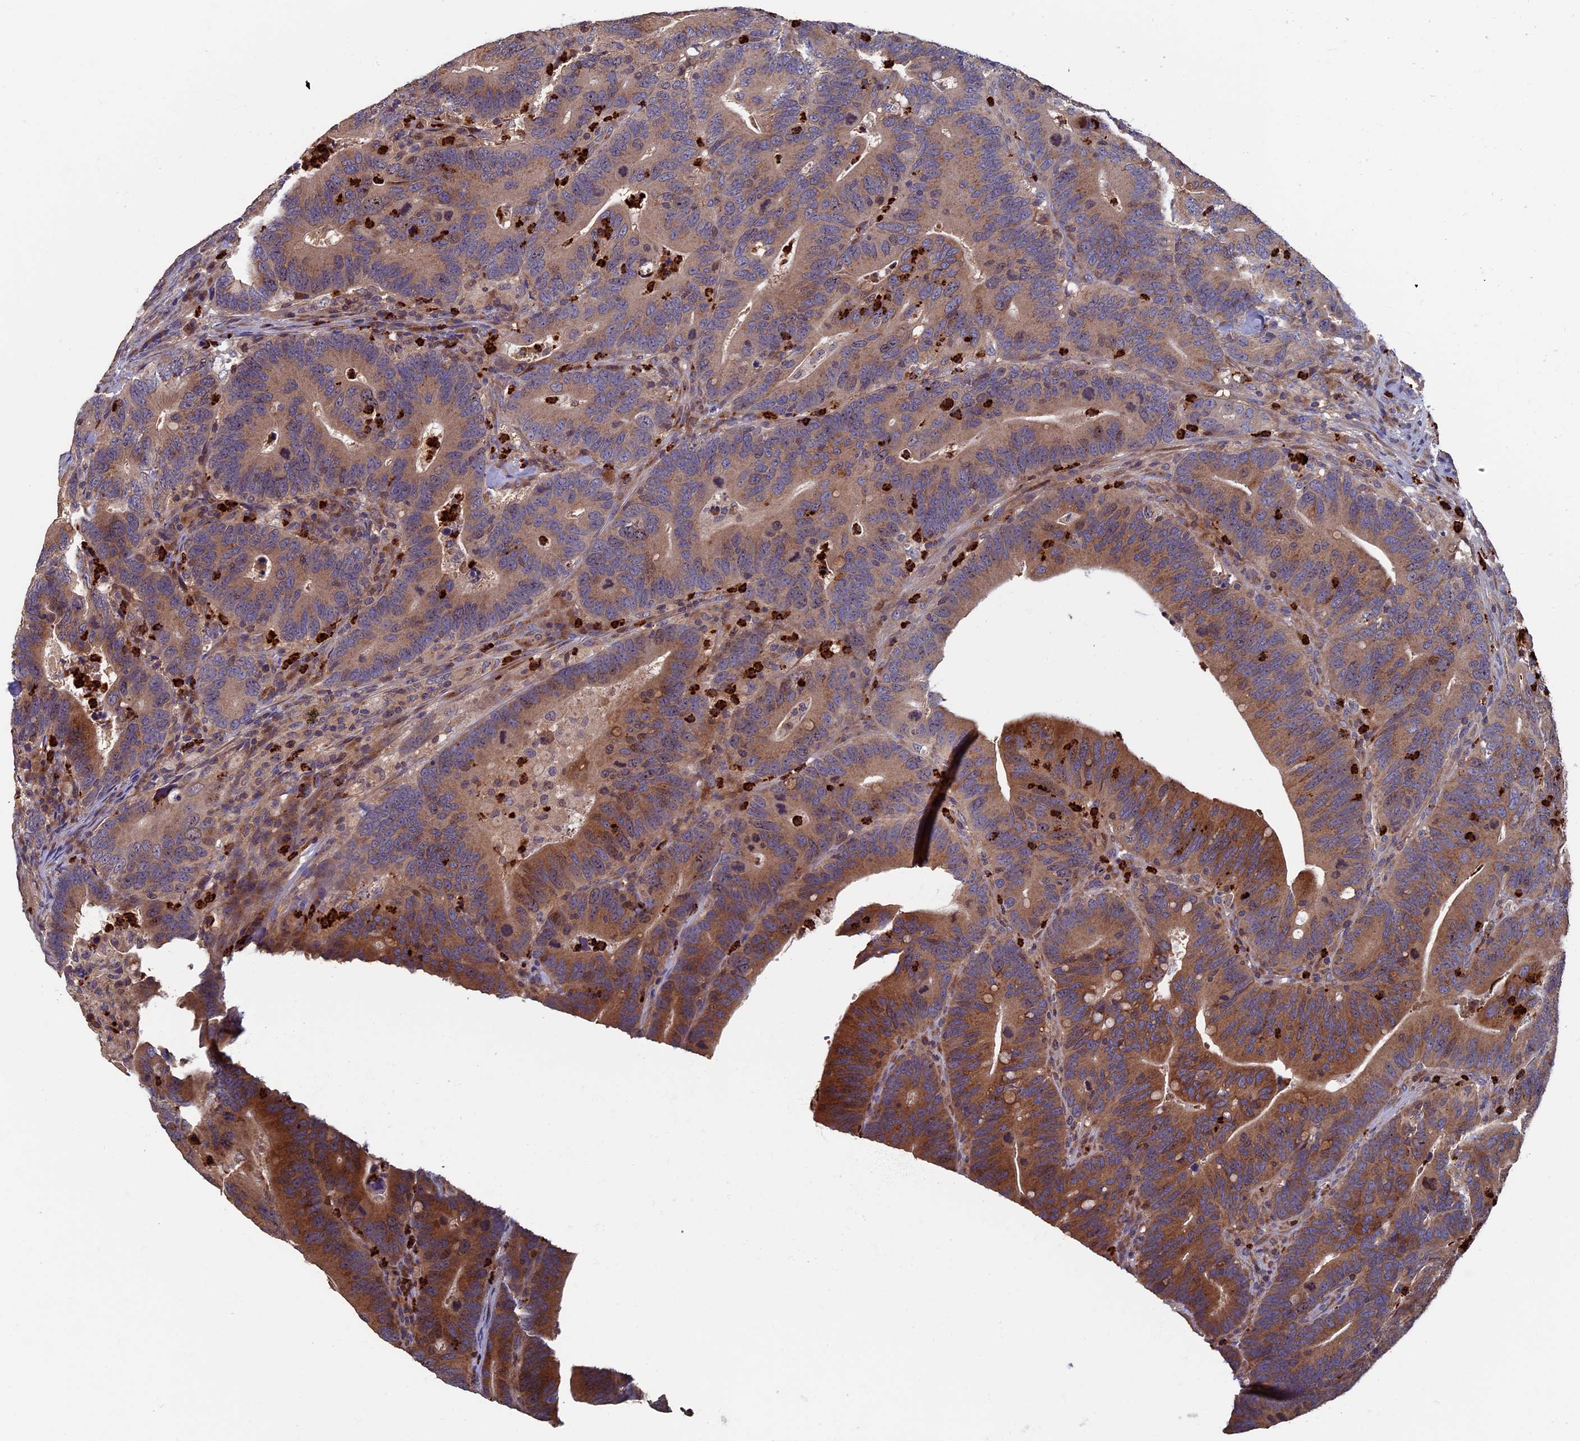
{"staining": {"intensity": "moderate", "quantity": ">75%", "location": "cytoplasmic/membranous"}, "tissue": "colorectal cancer", "cell_type": "Tumor cells", "image_type": "cancer", "snomed": [{"axis": "morphology", "description": "Adenocarcinoma, NOS"}, {"axis": "topography", "description": "Colon"}], "caption": "There is medium levels of moderate cytoplasmic/membranous positivity in tumor cells of colorectal cancer, as demonstrated by immunohistochemical staining (brown color).", "gene": "TNK2", "patient": {"sex": "female", "age": 66}}